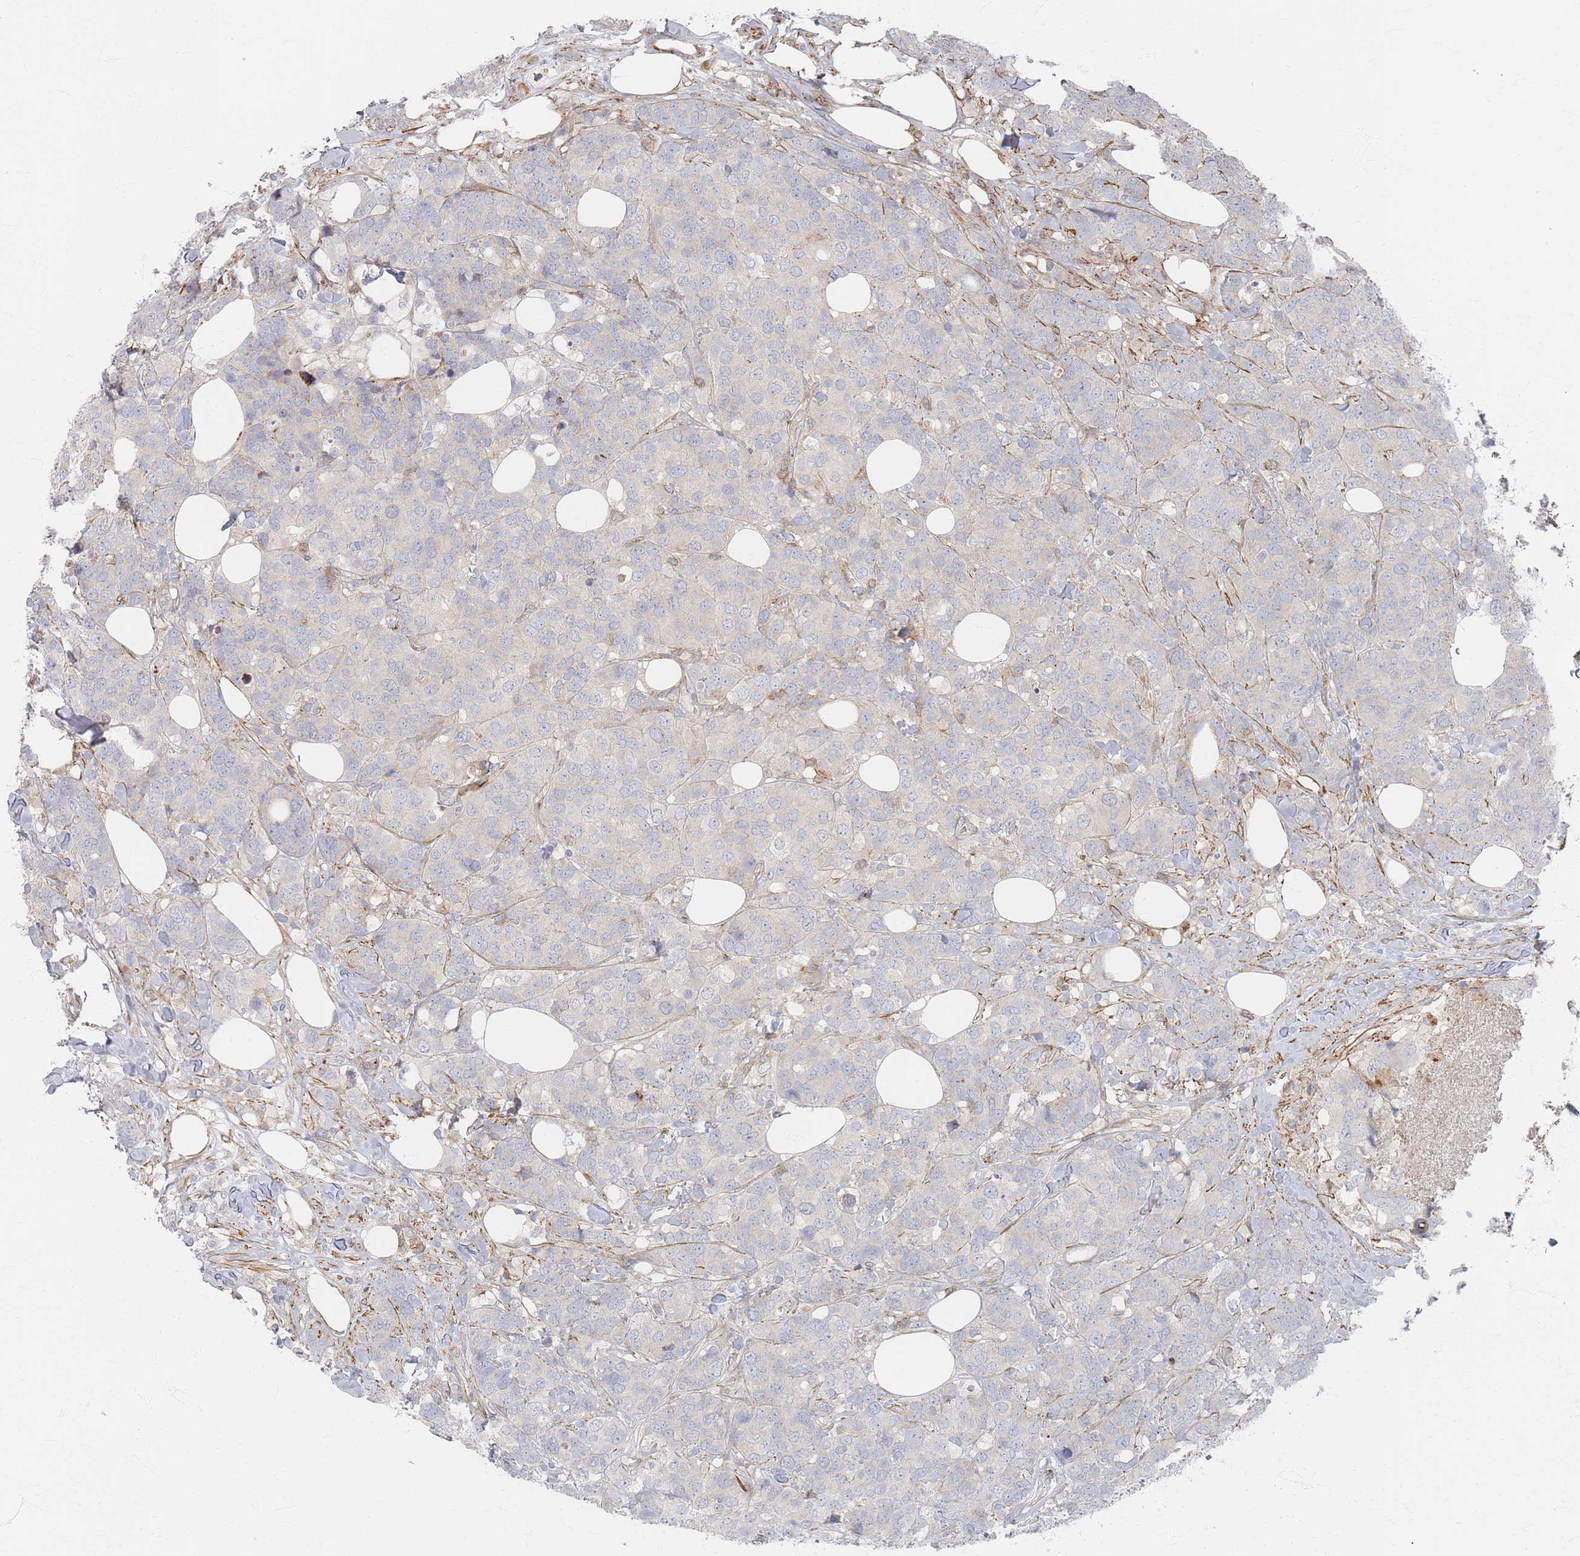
{"staining": {"intensity": "negative", "quantity": "none", "location": "none"}, "tissue": "breast cancer", "cell_type": "Tumor cells", "image_type": "cancer", "snomed": [{"axis": "morphology", "description": "Lobular carcinoma"}, {"axis": "topography", "description": "Breast"}], "caption": "The image demonstrates no significant expression in tumor cells of breast cancer (lobular carcinoma).", "gene": "ZNF852", "patient": {"sex": "female", "age": 59}}